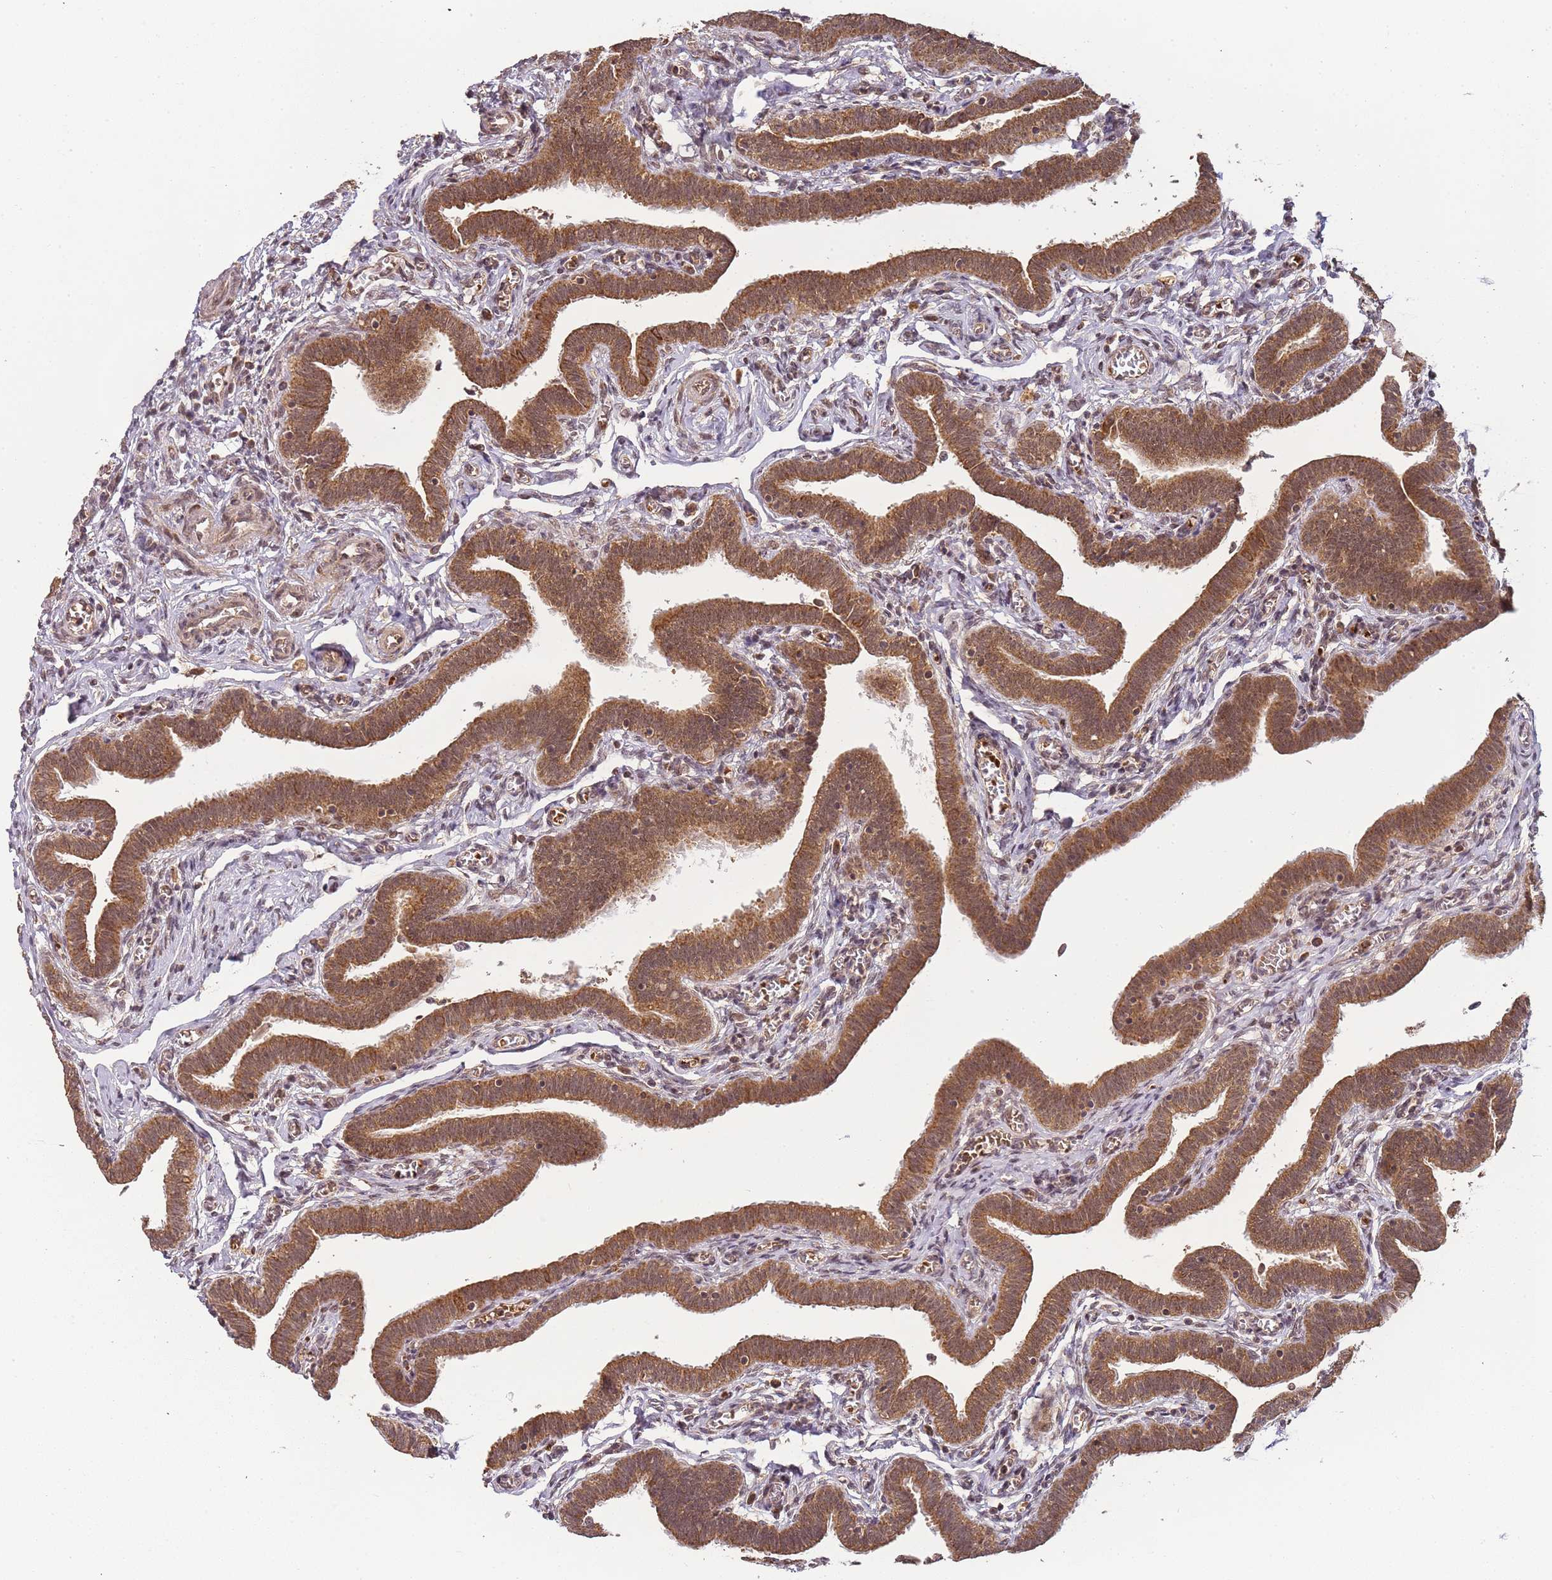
{"staining": {"intensity": "moderate", "quantity": ">75%", "location": "cytoplasmic/membranous,nuclear"}, "tissue": "fallopian tube", "cell_type": "Glandular cells", "image_type": "normal", "snomed": [{"axis": "morphology", "description": "Normal tissue, NOS"}, {"axis": "topography", "description": "Fallopian tube"}], "caption": "Glandular cells reveal medium levels of moderate cytoplasmic/membranous,nuclear positivity in approximately >75% of cells in benign human fallopian tube.", "gene": "ZNF497", "patient": {"sex": "female", "age": 36}}